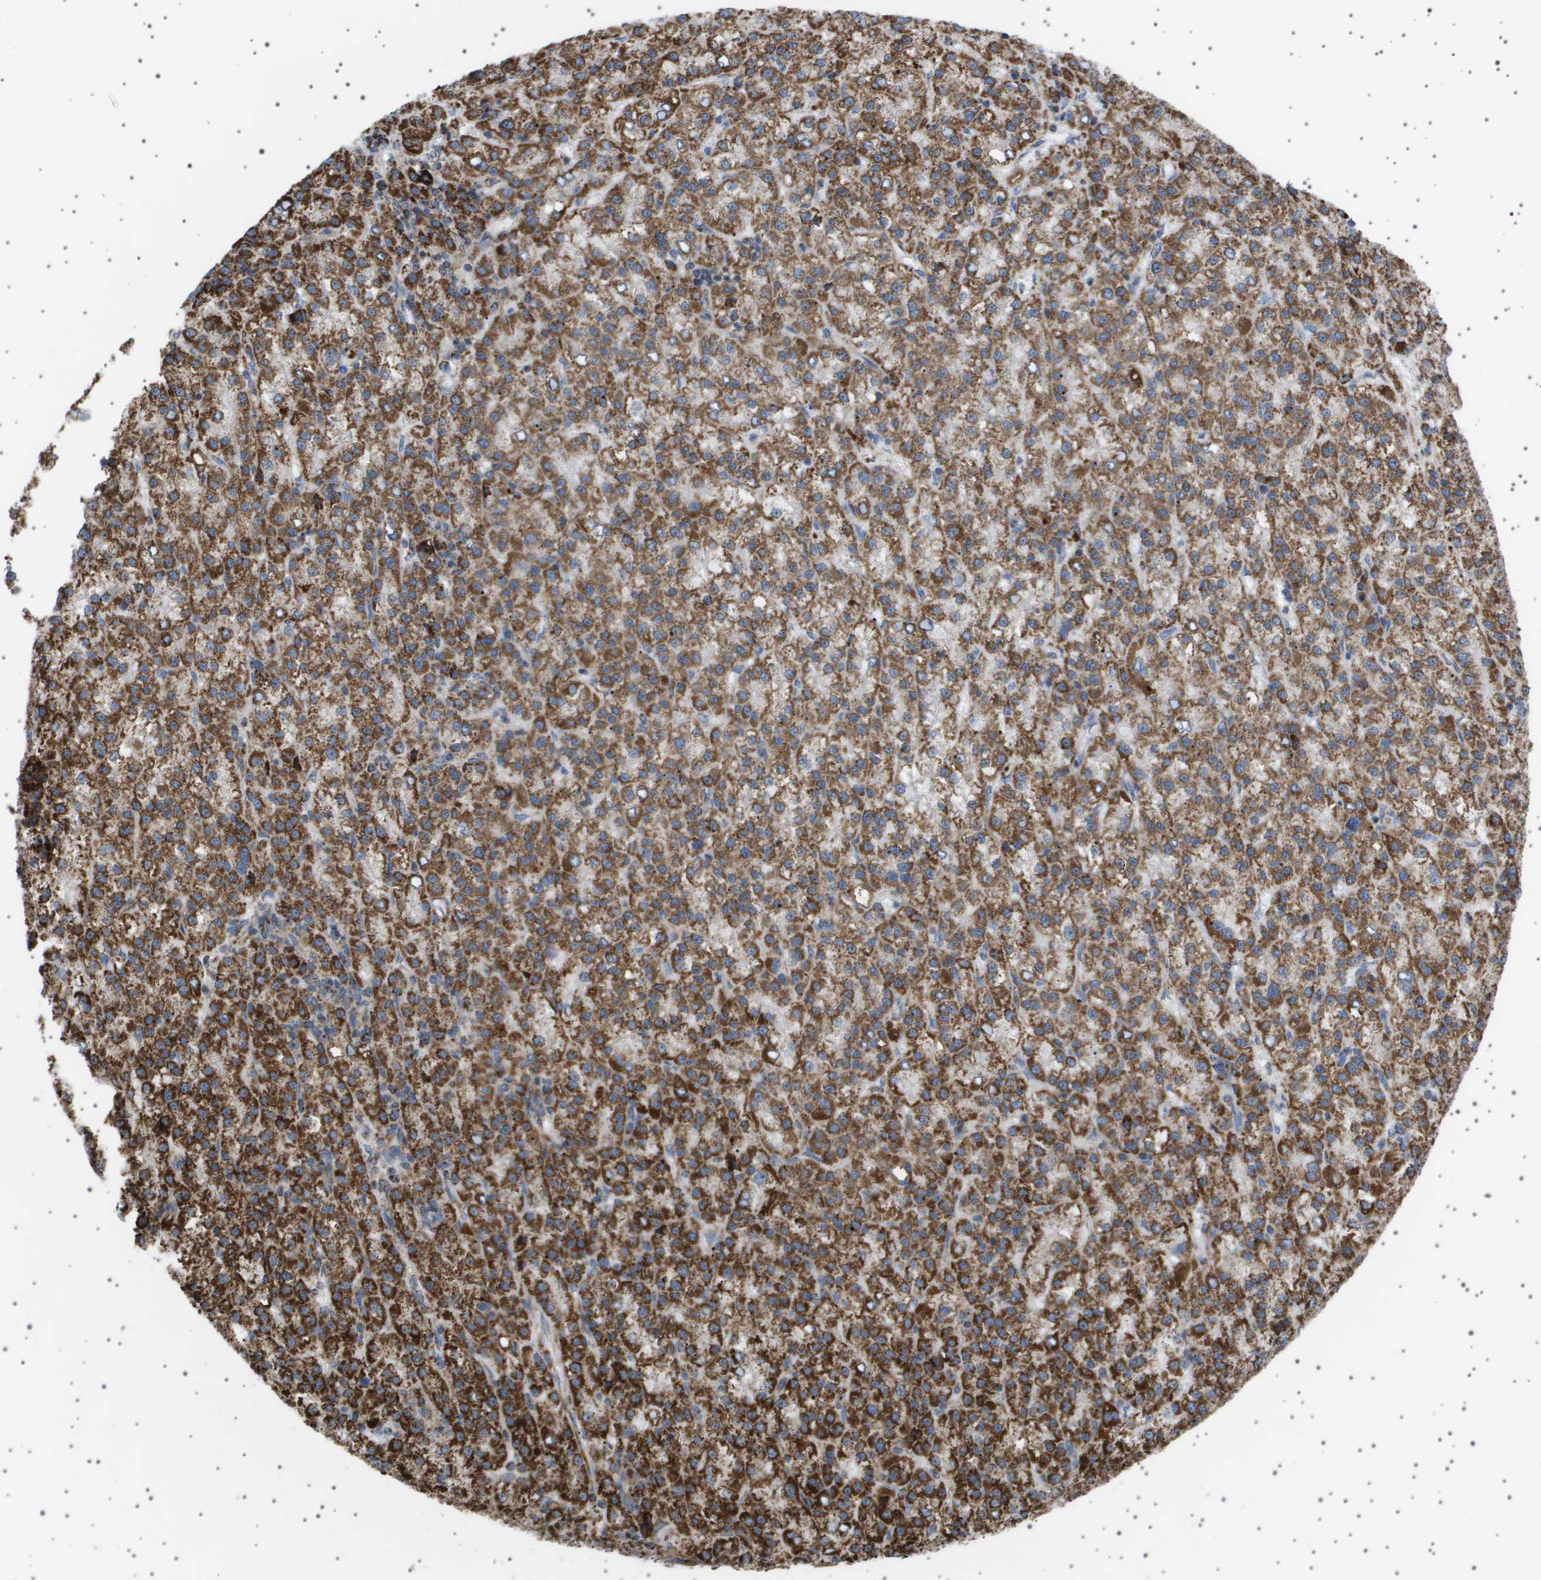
{"staining": {"intensity": "strong", "quantity": ">75%", "location": "cytoplasmic/membranous"}, "tissue": "liver cancer", "cell_type": "Tumor cells", "image_type": "cancer", "snomed": [{"axis": "morphology", "description": "Carcinoma, Hepatocellular, NOS"}, {"axis": "topography", "description": "Liver"}], "caption": "Immunohistochemical staining of liver cancer (hepatocellular carcinoma) reveals strong cytoplasmic/membranous protein staining in about >75% of tumor cells.", "gene": "UBXN8", "patient": {"sex": "female", "age": 58}}